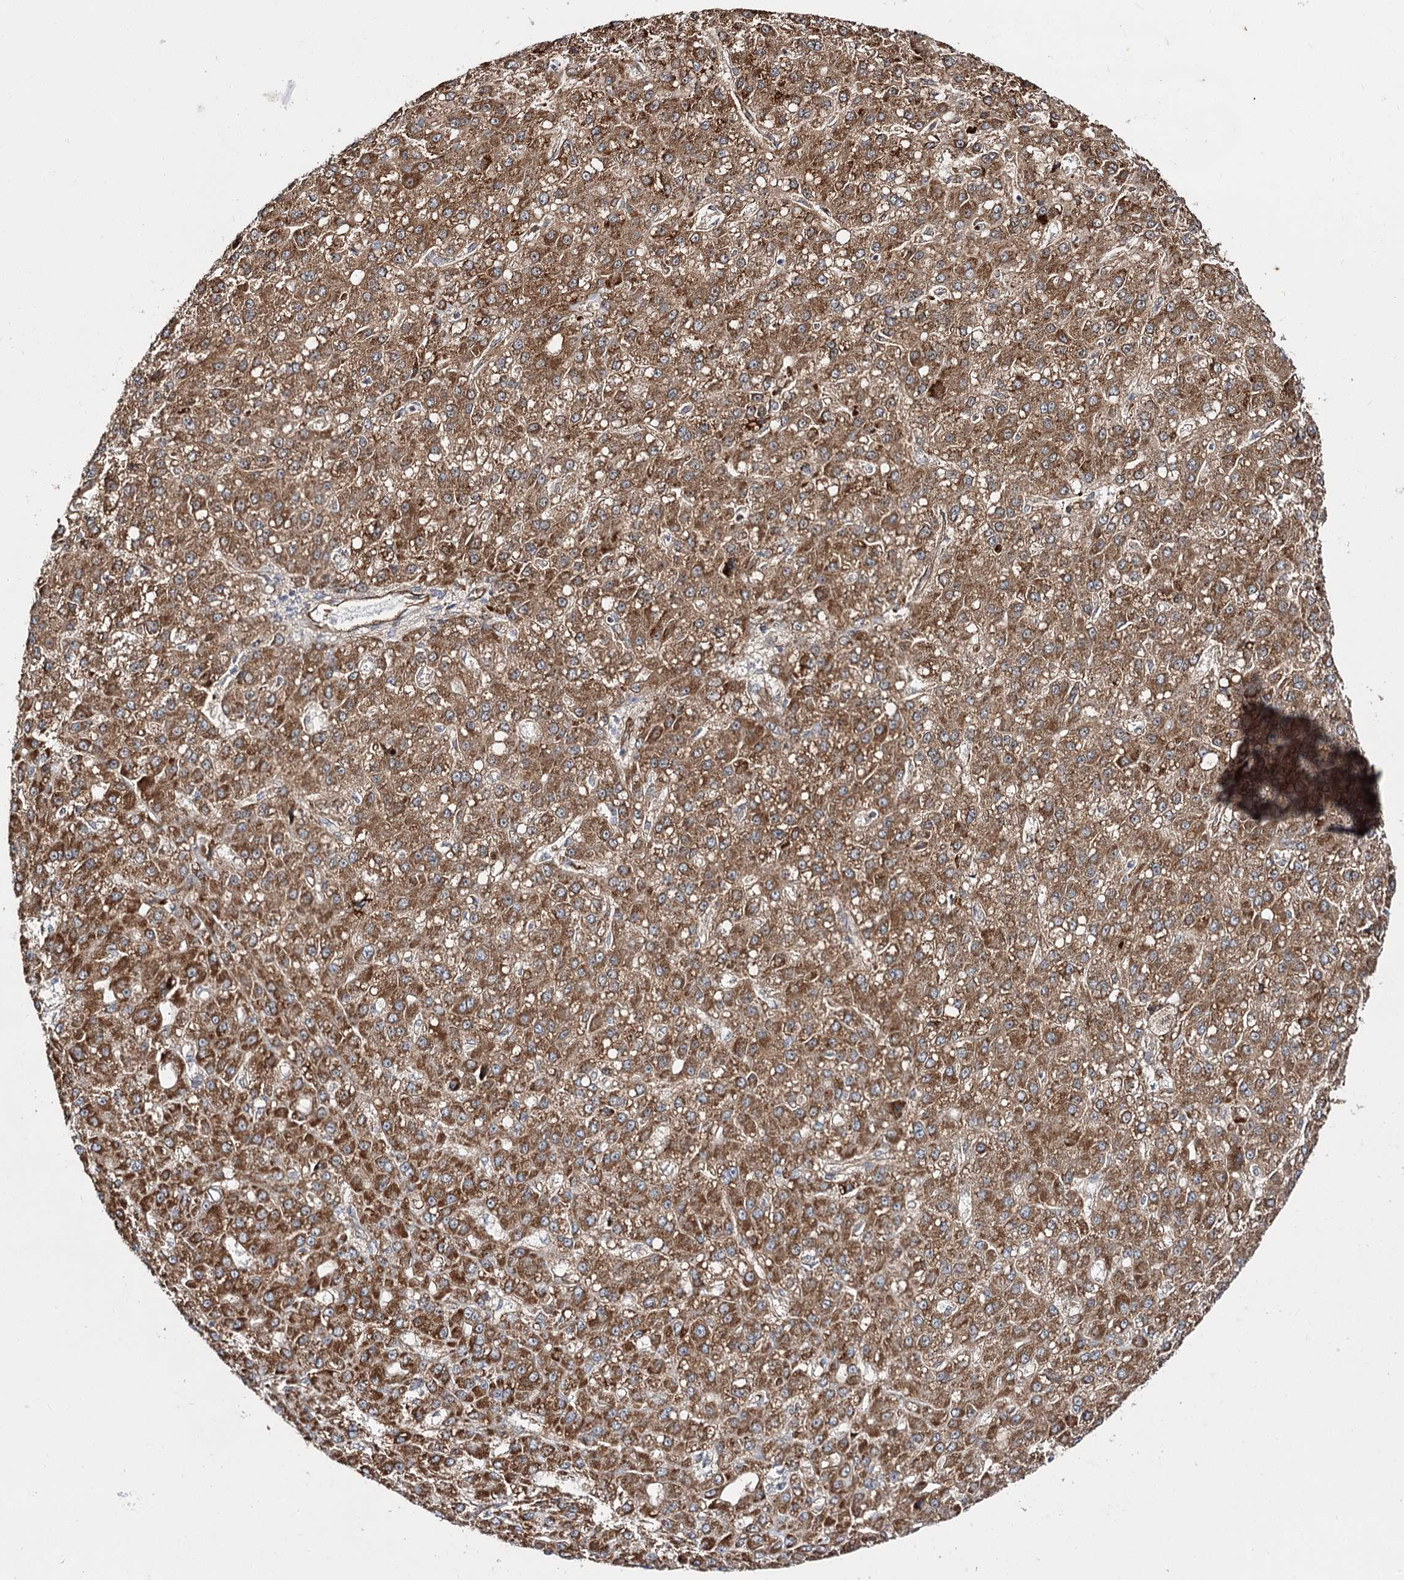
{"staining": {"intensity": "strong", "quantity": ">75%", "location": "cytoplasmic/membranous"}, "tissue": "liver cancer", "cell_type": "Tumor cells", "image_type": "cancer", "snomed": [{"axis": "morphology", "description": "Carcinoma, Hepatocellular, NOS"}, {"axis": "topography", "description": "Liver"}], "caption": "A photomicrograph of liver hepatocellular carcinoma stained for a protein demonstrates strong cytoplasmic/membranous brown staining in tumor cells.", "gene": "CBR4", "patient": {"sex": "male", "age": 67}}